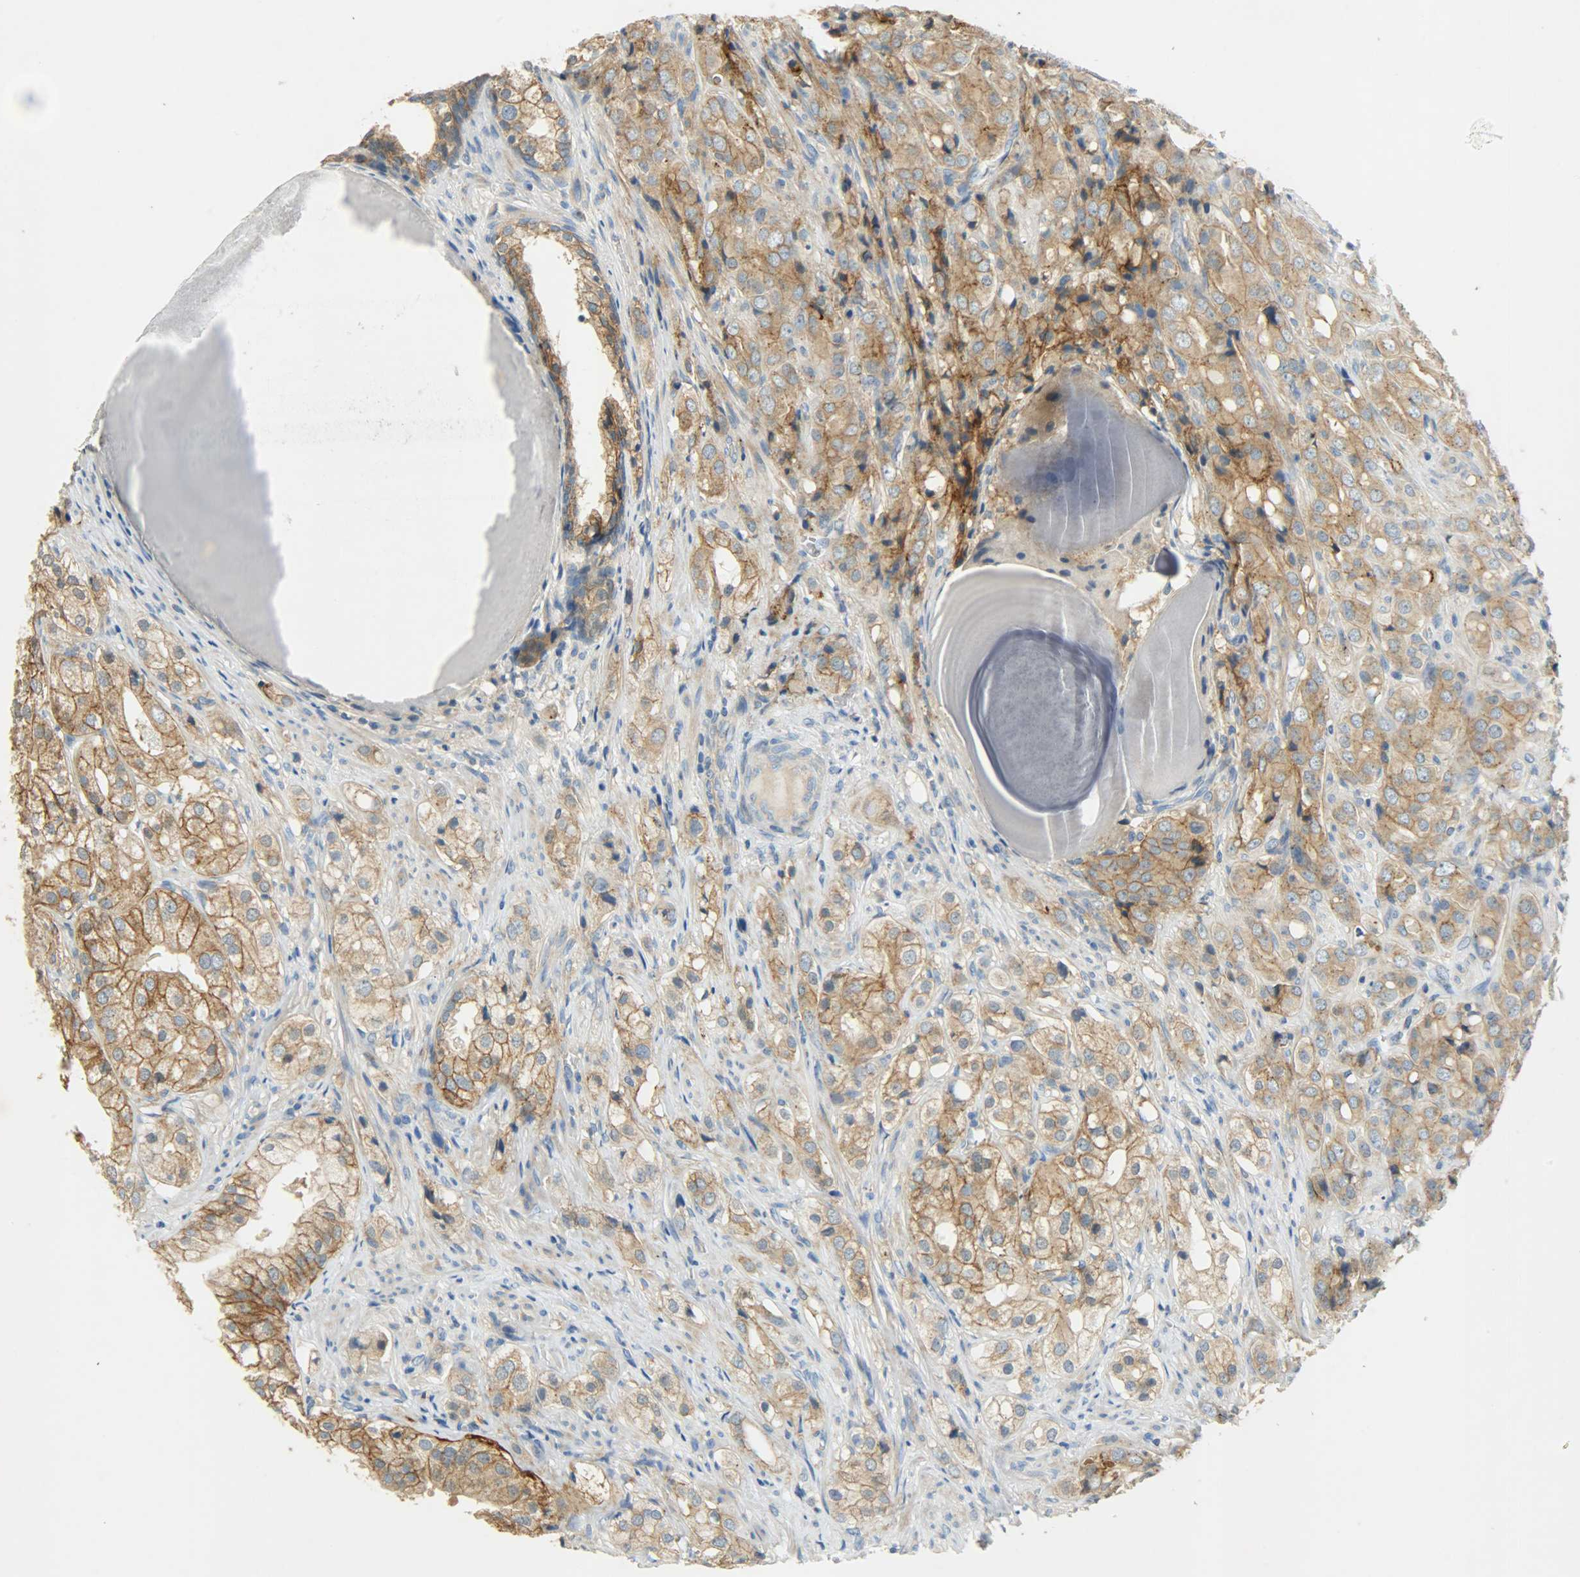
{"staining": {"intensity": "moderate", "quantity": ">75%", "location": "cytoplasmic/membranous"}, "tissue": "prostate cancer", "cell_type": "Tumor cells", "image_type": "cancer", "snomed": [{"axis": "morphology", "description": "Adenocarcinoma, High grade"}, {"axis": "topography", "description": "Prostate"}], "caption": "Immunohistochemical staining of human high-grade adenocarcinoma (prostate) demonstrates medium levels of moderate cytoplasmic/membranous positivity in about >75% of tumor cells.", "gene": "DSG2", "patient": {"sex": "male", "age": 68}}